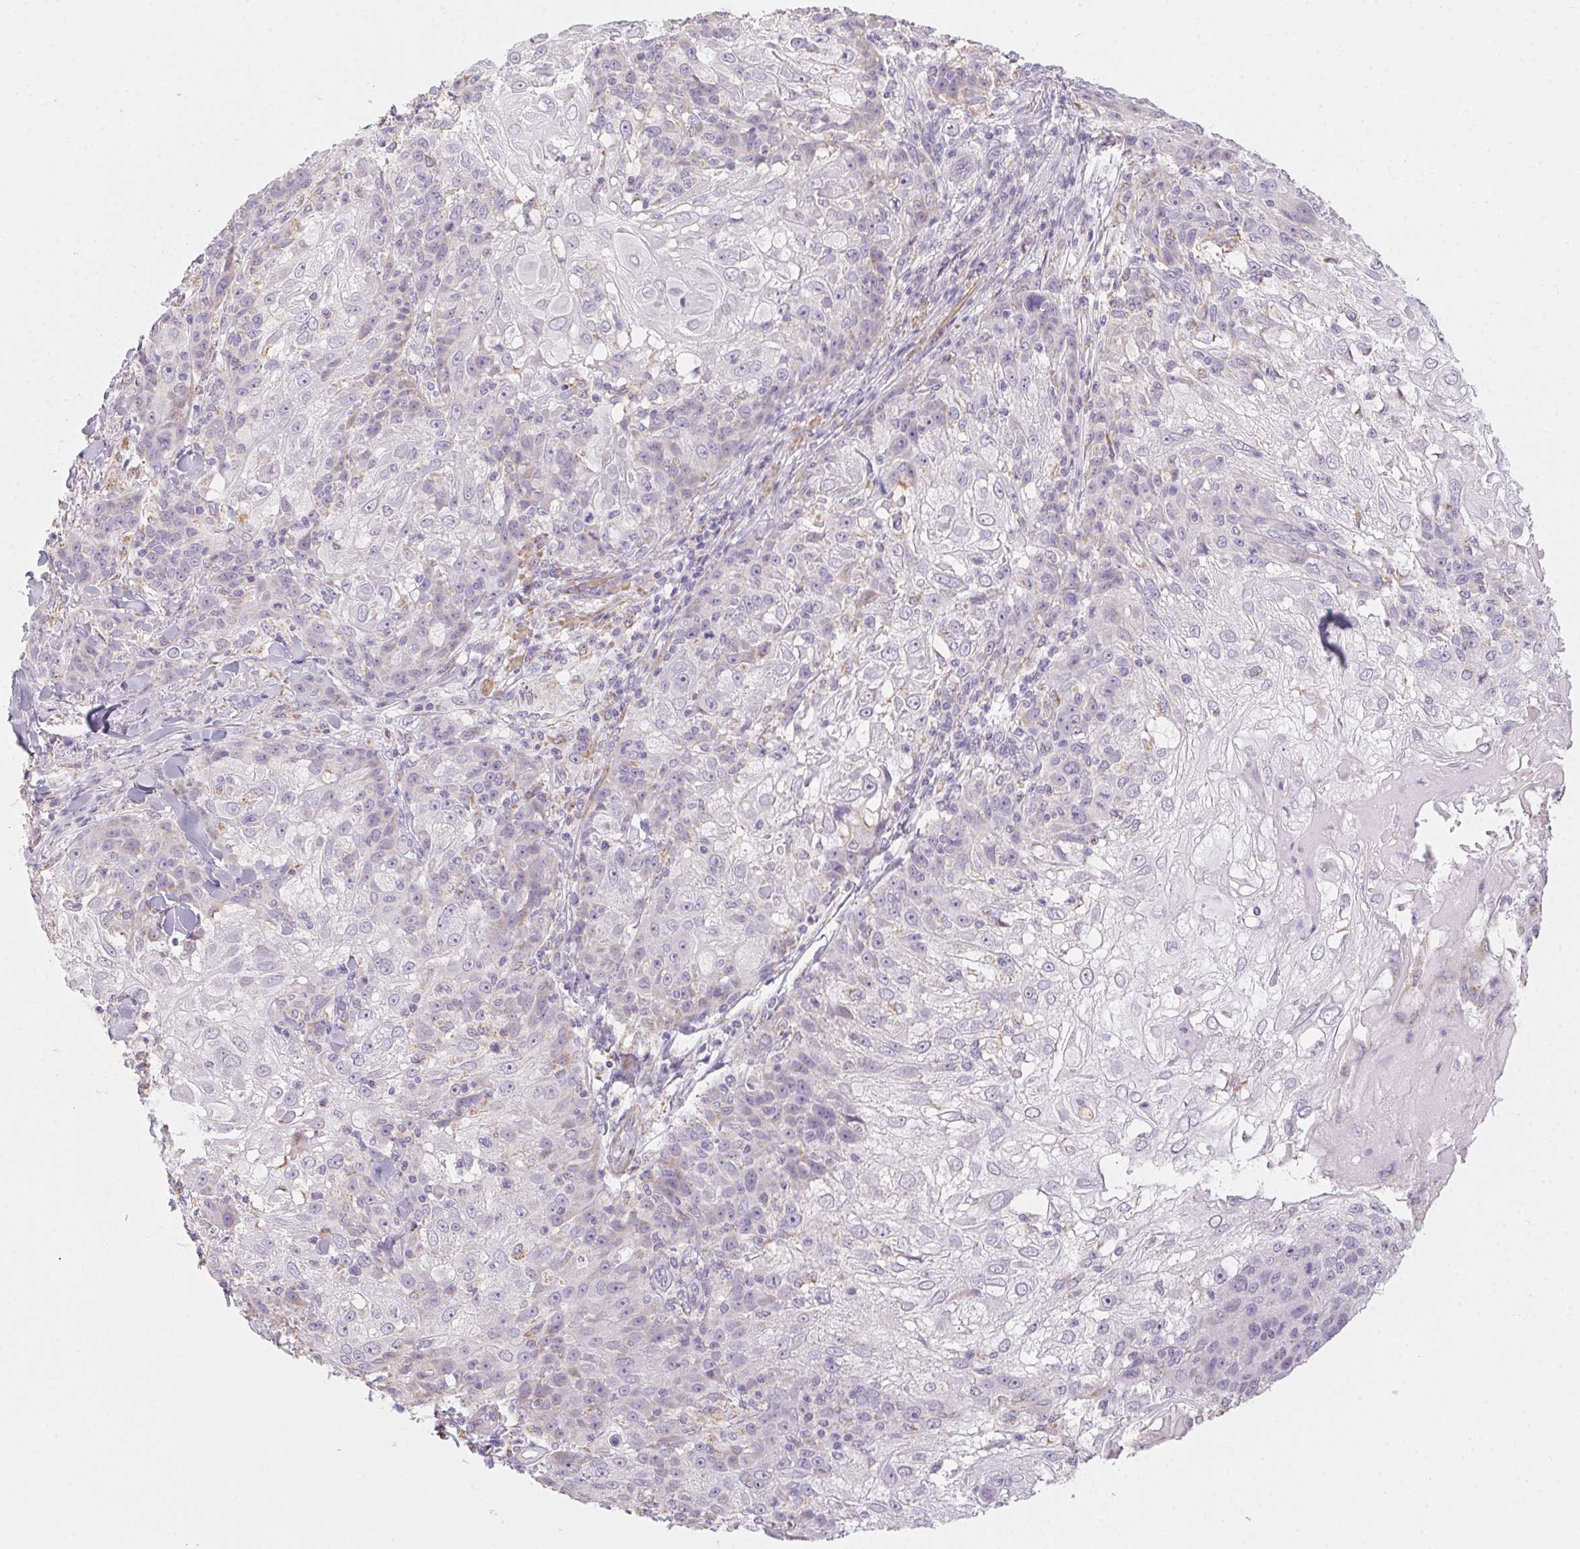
{"staining": {"intensity": "negative", "quantity": "none", "location": "none"}, "tissue": "skin cancer", "cell_type": "Tumor cells", "image_type": "cancer", "snomed": [{"axis": "morphology", "description": "Normal tissue, NOS"}, {"axis": "morphology", "description": "Squamous cell carcinoma, NOS"}, {"axis": "topography", "description": "Skin"}], "caption": "This is an immunohistochemistry (IHC) histopathology image of human skin cancer (squamous cell carcinoma). There is no positivity in tumor cells.", "gene": "PRPH", "patient": {"sex": "female", "age": 83}}